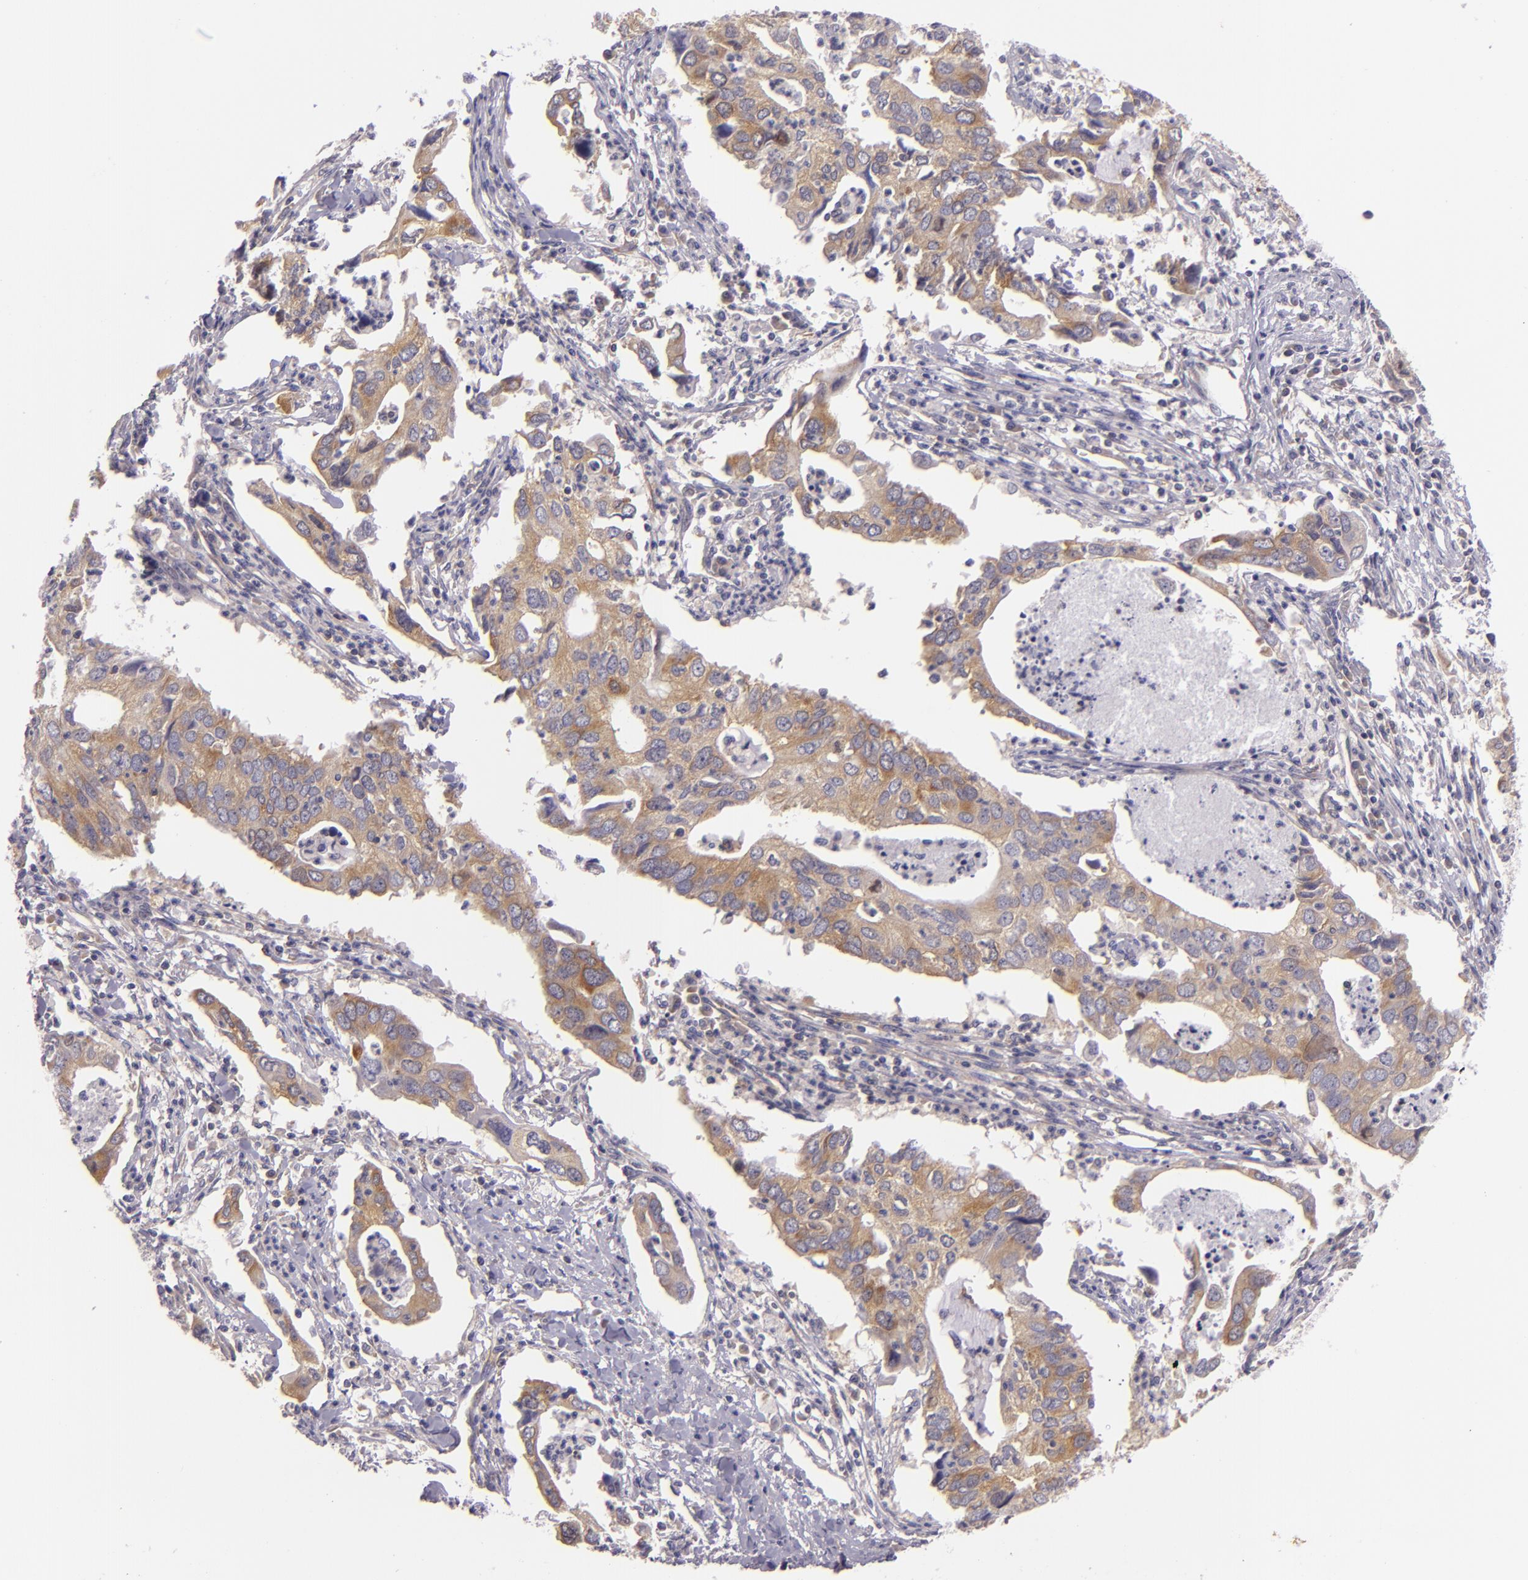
{"staining": {"intensity": "moderate", "quantity": "25%-75%", "location": "cytoplasmic/membranous"}, "tissue": "lung cancer", "cell_type": "Tumor cells", "image_type": "cancer", "snomed": [{"axis": "morphology", "description": "Adenocarcinoma, NOS"}, {"axis": "topography", "description": "Lung"}], "caption": "Lung adenocarcinoma stained with DAB immunohistochemistry shows medium levels of moderate cytoplasmic/membranous positivity in approximately 25%-75% of tumor cells.", "gene": "UPF3B", "patient": {"sex": "male", "age": 48}}